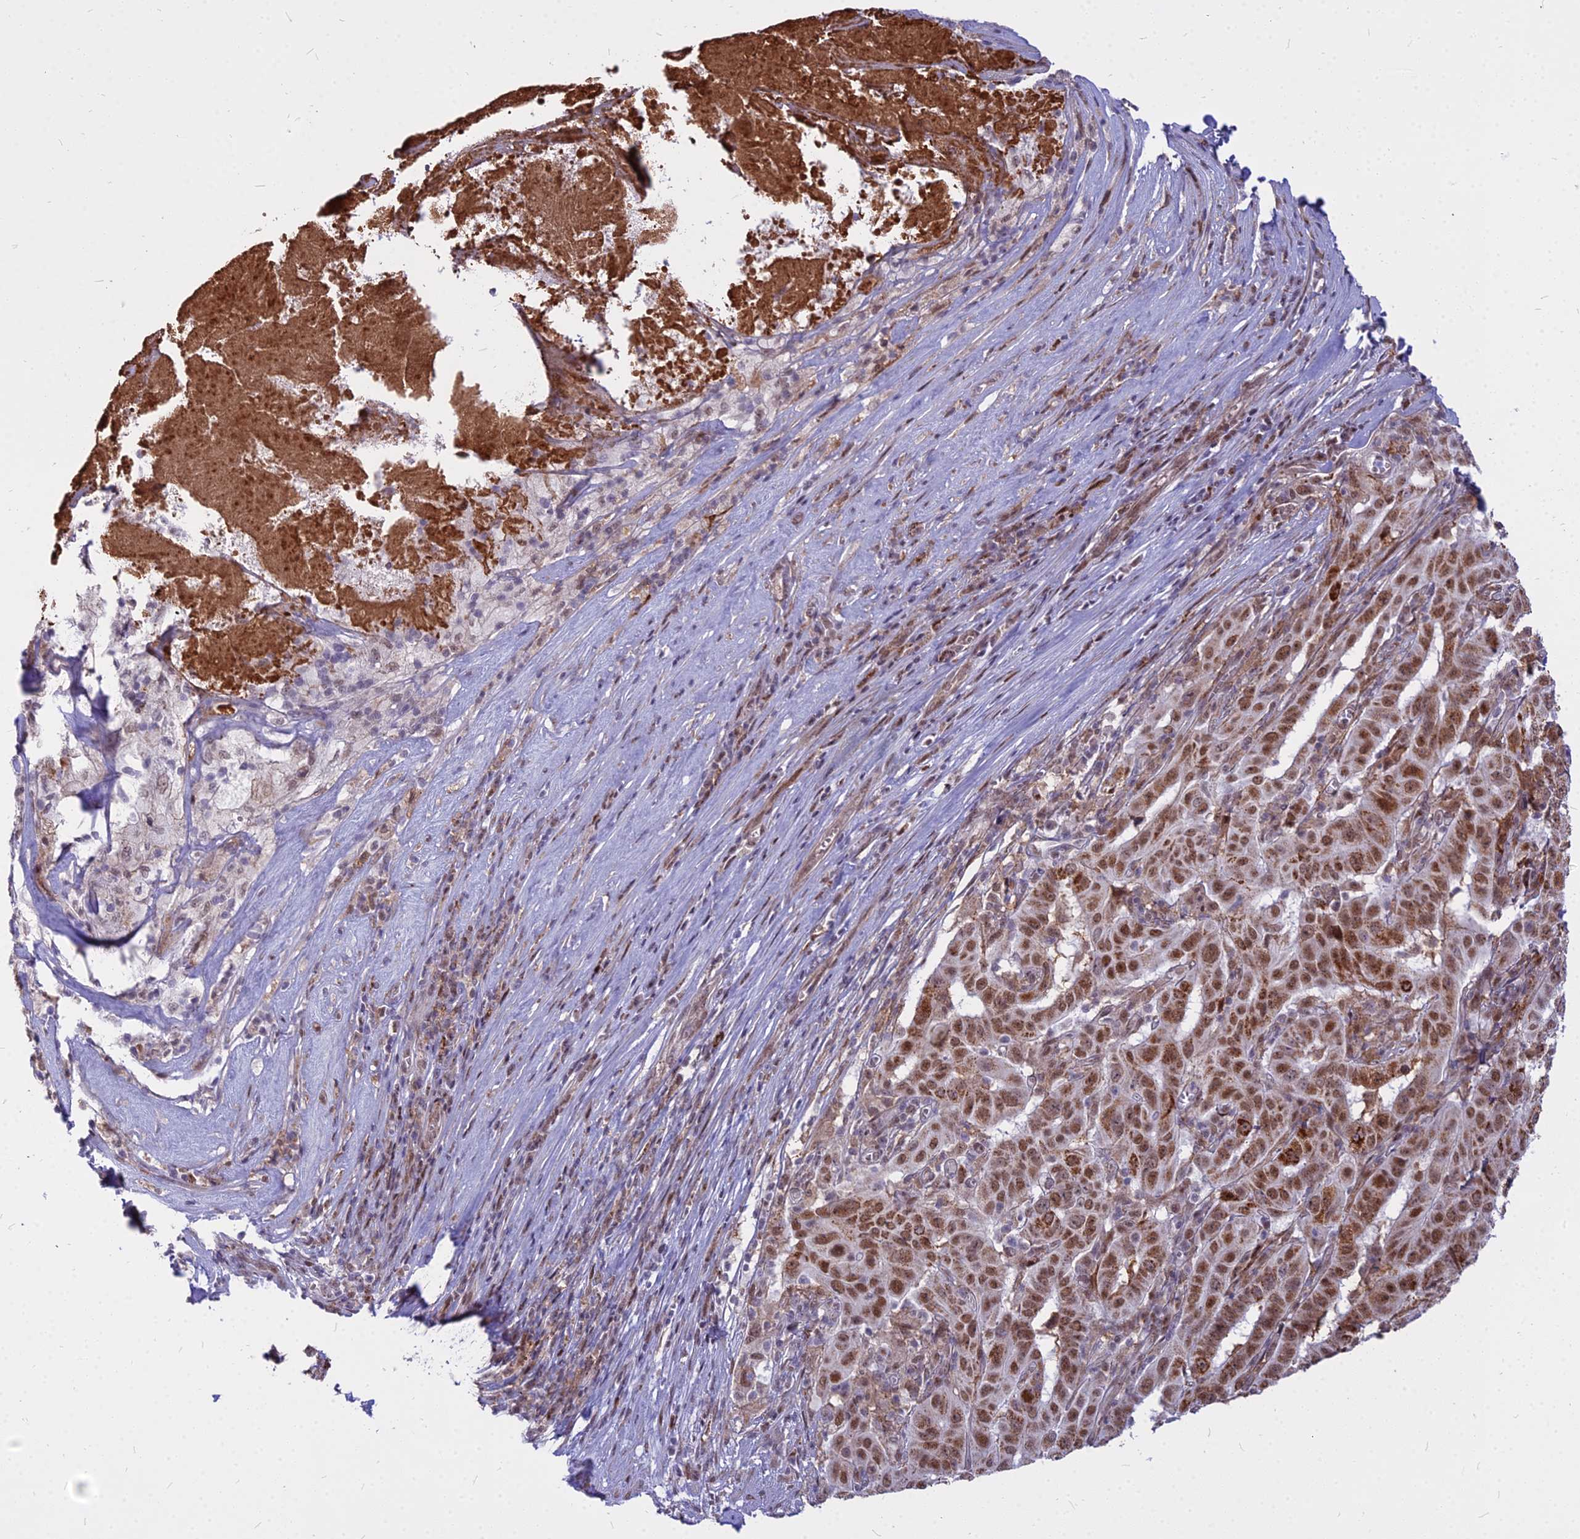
{"staining": {"intensity": "moderate", "quantity": ">75%", "location": "nuclear"}, "tissue": "pancreatic cancer", "cell_type": "Tumor cells", "image_type": "cancer", "snomed": [{"axis": "morphology", "description": "Adenocarcinoma, NOS"}, {"axis": "topography", "description": "Pancreas"}], "caption": "Moderate nuclear protein staining is present in about >75% of tumor cells in adenocarcinoma (pancreatic).", "gene": "ALG10", "patient": {"sex": "male", "age": 63}}